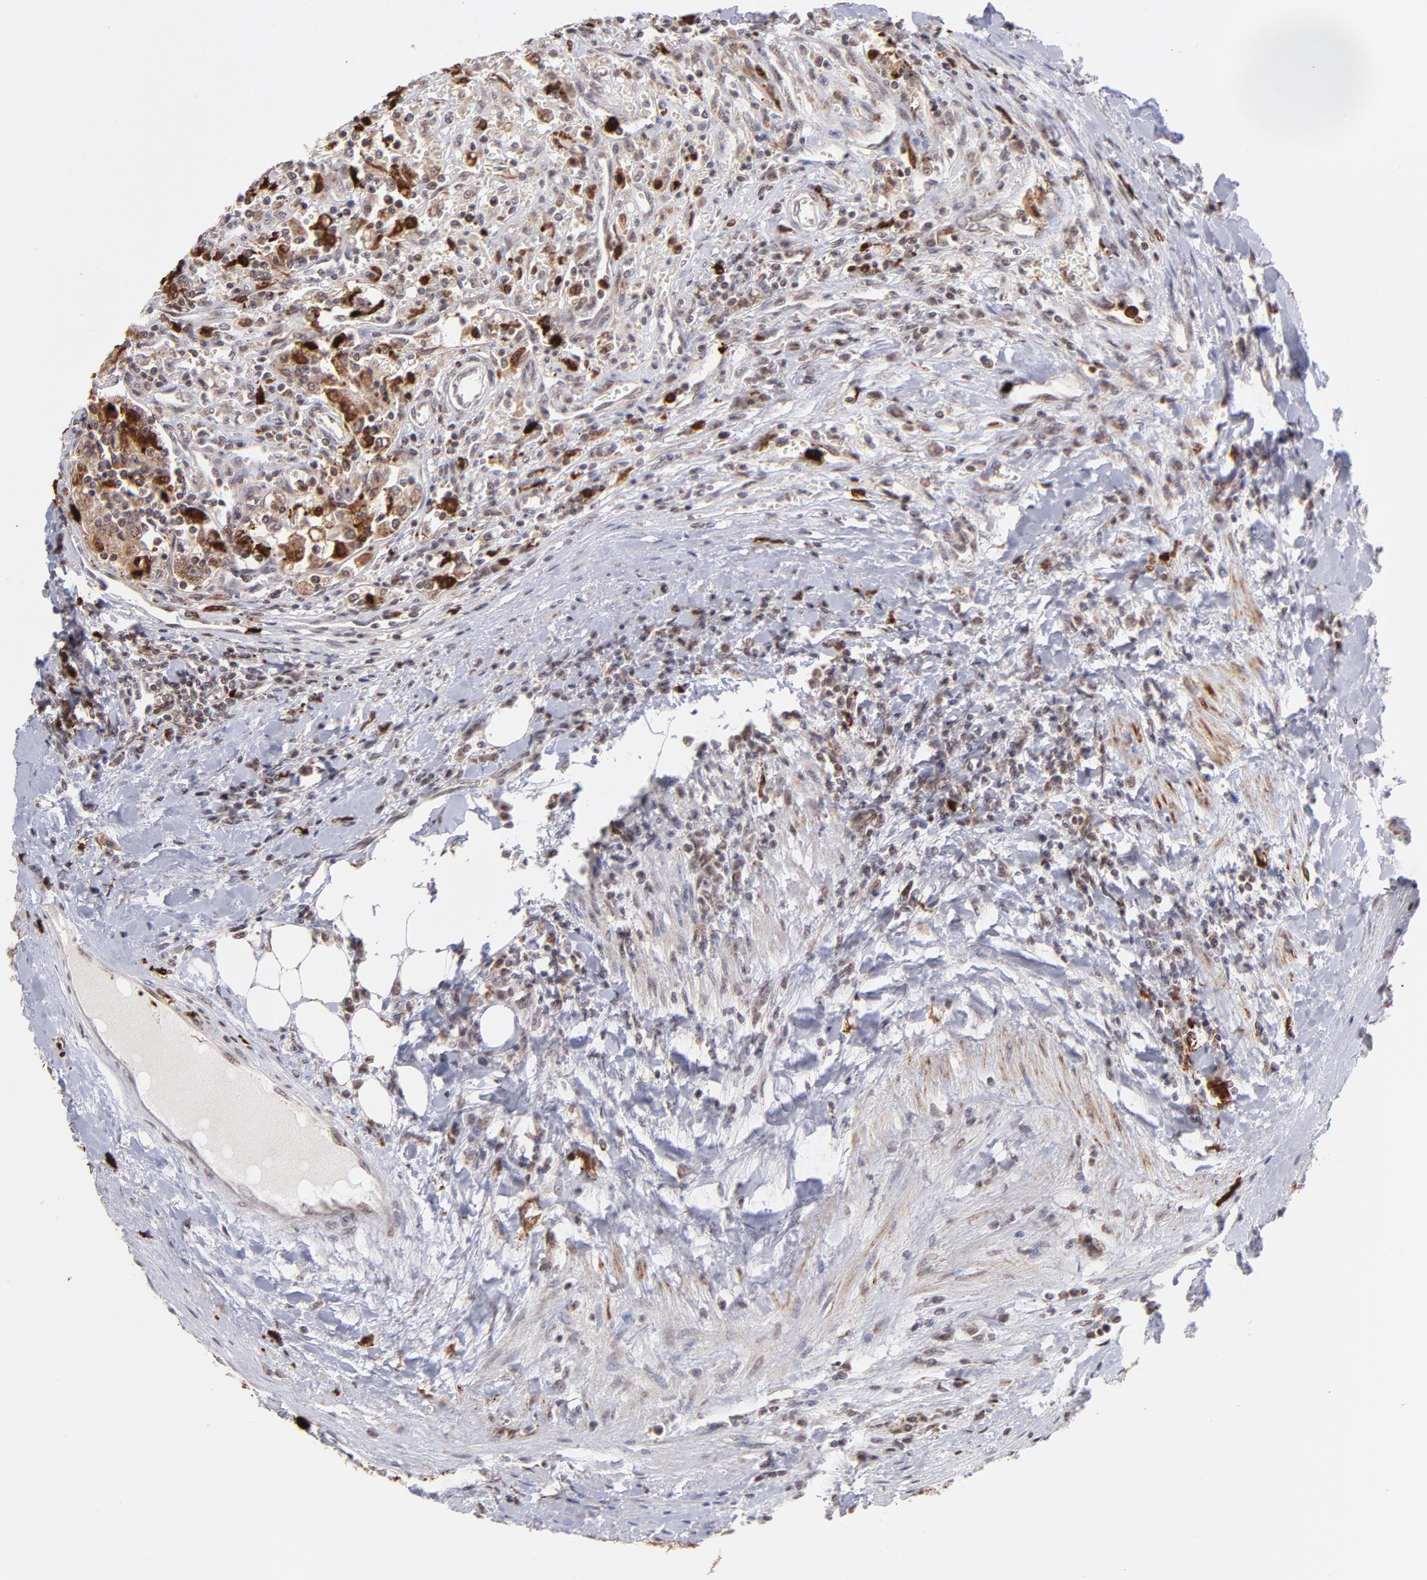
{"staining": {"intensity": "moderate", "quantity": ">75%", "location": "cytoplasmic/membranous"}, "tissue": "renal cancer", "cell_type": "Tumor cells", "image_type": "cancer", "snomed": [{"axis": "morphology", "description": "Normal tissue, NOS"}, {"axis": "morphology", "description": "Adenocarcinoma, NOS"}, {"axis": "topography", "description": "Kidney"}], "caption": "Brown immunohistochemical staining in human renal cancer exhibits moderate cytoplasmic/membranous expression in about >75% of tumor cells. (DAB IHC with brightfield microscopy, high magnification).", "gene": "ZFX", "patient": {"sex": "male", "age": 71}}